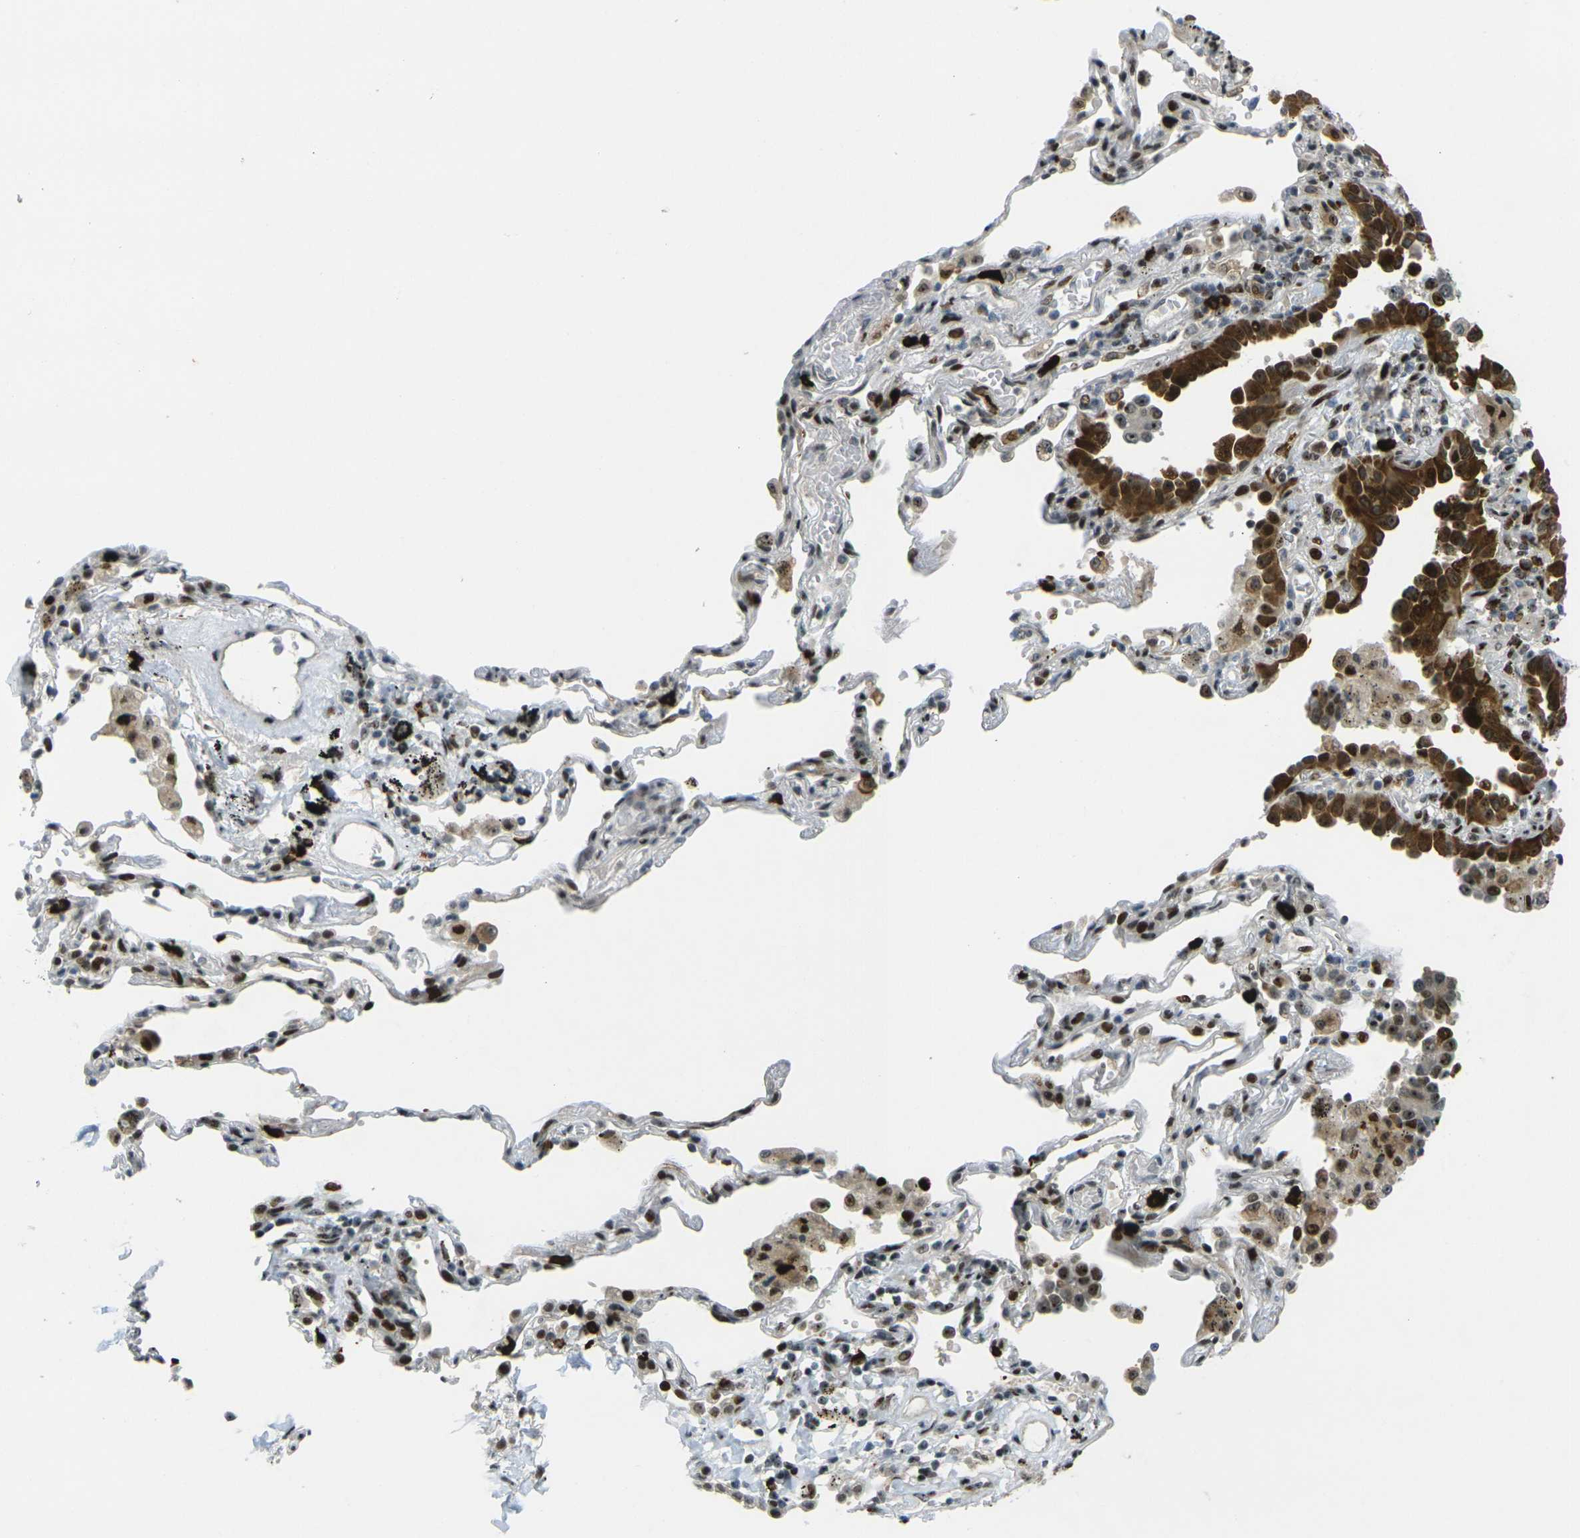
{"staining": {"intensity": "strong", "quantity": ">75%", "location": "cytoplasmic/membranous,nuclear"}, "tissue": "lung cancer", "cell_type": "Tumor cells", "image_type": "cancer", "snomed": [{"axis": "morphology", "description": "Normal tissue, NOS"}, {"axis": "morphology", "description": "Adenocarcinoma, NOS"}, {"axis": "topography", "description": "Lung"}], "caption": "Lung cancer (adenocarcinoma) tissue demonstrates strong cytoplasmic/membranous and nuclear positivity in about >75% of tumor cells", "gene": "UBE2C", "patient": {"sex": "male", "age": 59}}